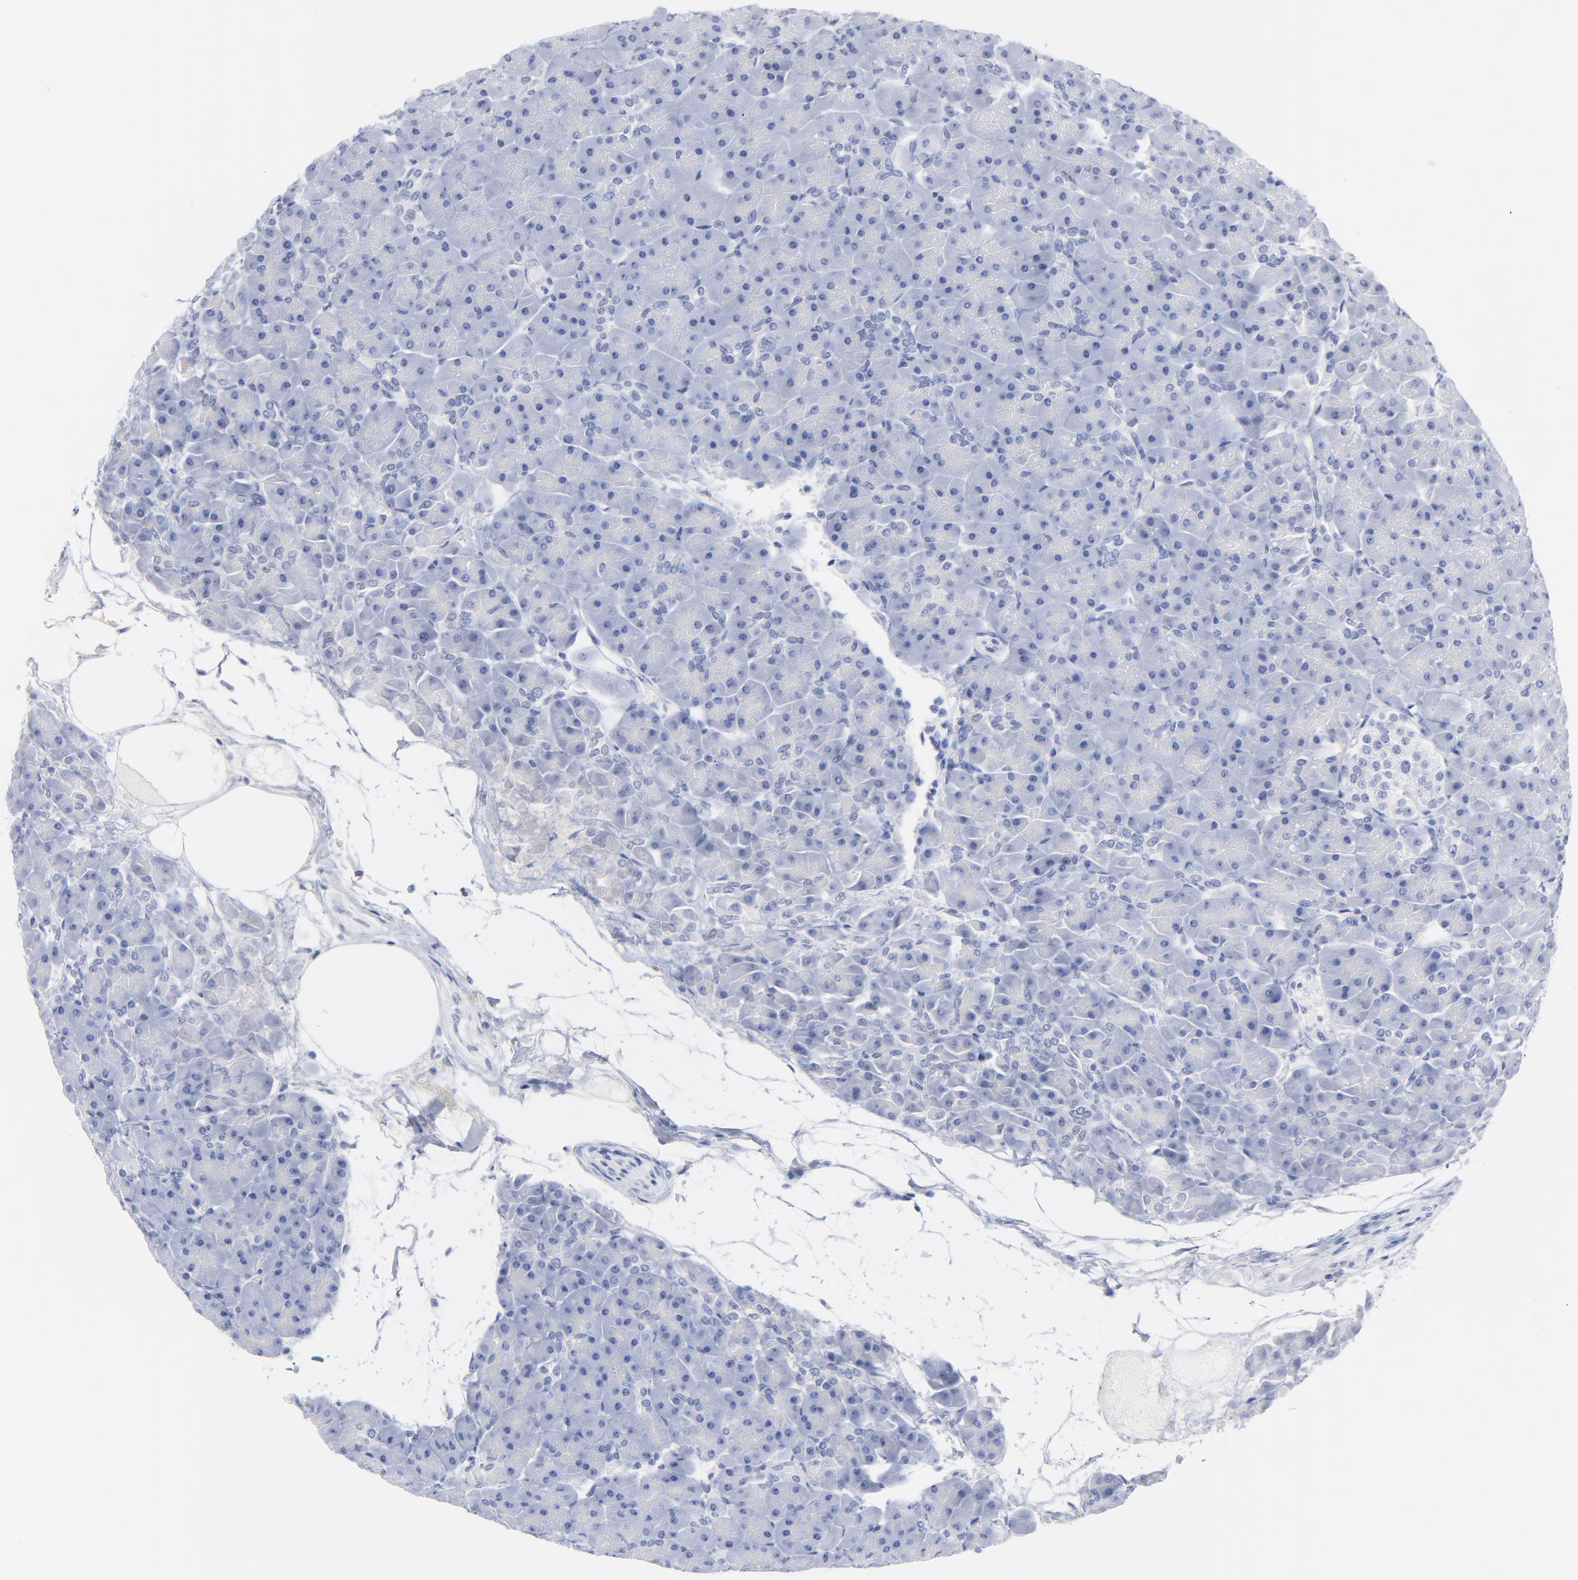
{"staining": {"intensity": "negative", "quantity": "none", "location": "none"}, "tissue": "pancreas", "cell_type": "Exocrine glandular cells", "image_type": "normal", "snomed": [{"axis": "morphology", "description": "Normal tissue, NOS"}, {"axis": "topography", "description": "Pancreas"}], "caption": "Immunohistochemistry (IHC) histopathology image of unremarkable pancreas stained for a protein (brown), which shows no expression in exocrine glandular cells.", "gene": "ACY1", "patient": {"sex": "male", "age": 66}}